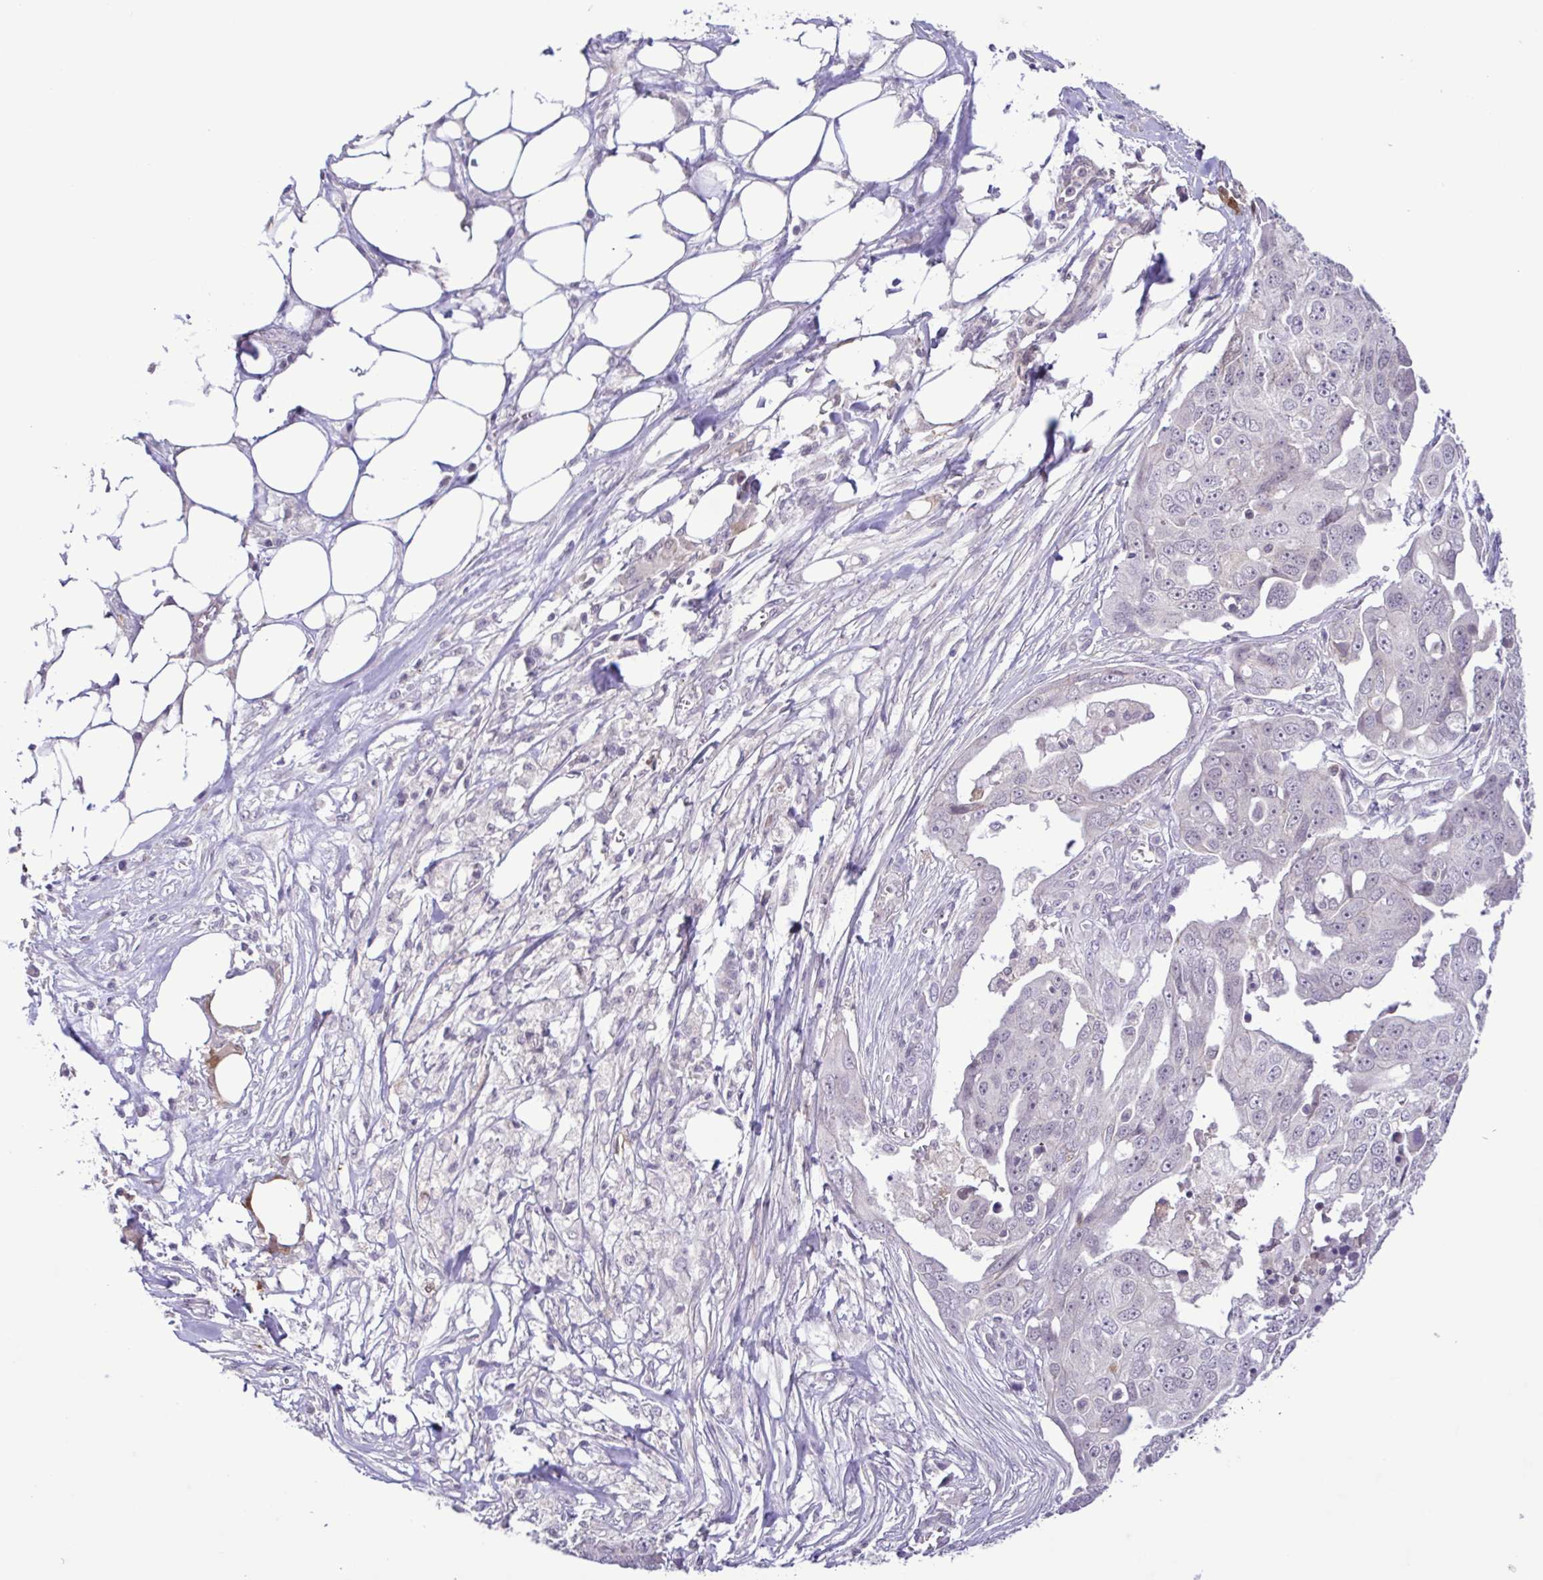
{"staining": {"intensity": "negative", "quantity": "none", "location": "none"}, "tissue": "ovarian cancer", "cell_type": "Tumor cells", "image_type": "cancer", "snomed": [{"axis": "morphology", "description": "Carcinoma, endometroid"}, {"axis": "topography", "description": "Ovary"}], "caption": "Immunohistochemical staining of ovarian endometroid carcinoma demonstrates no significant positivity in tumor cells.", "gene": "IL1RN", "patient": {"sex": "female", "age": 70}}